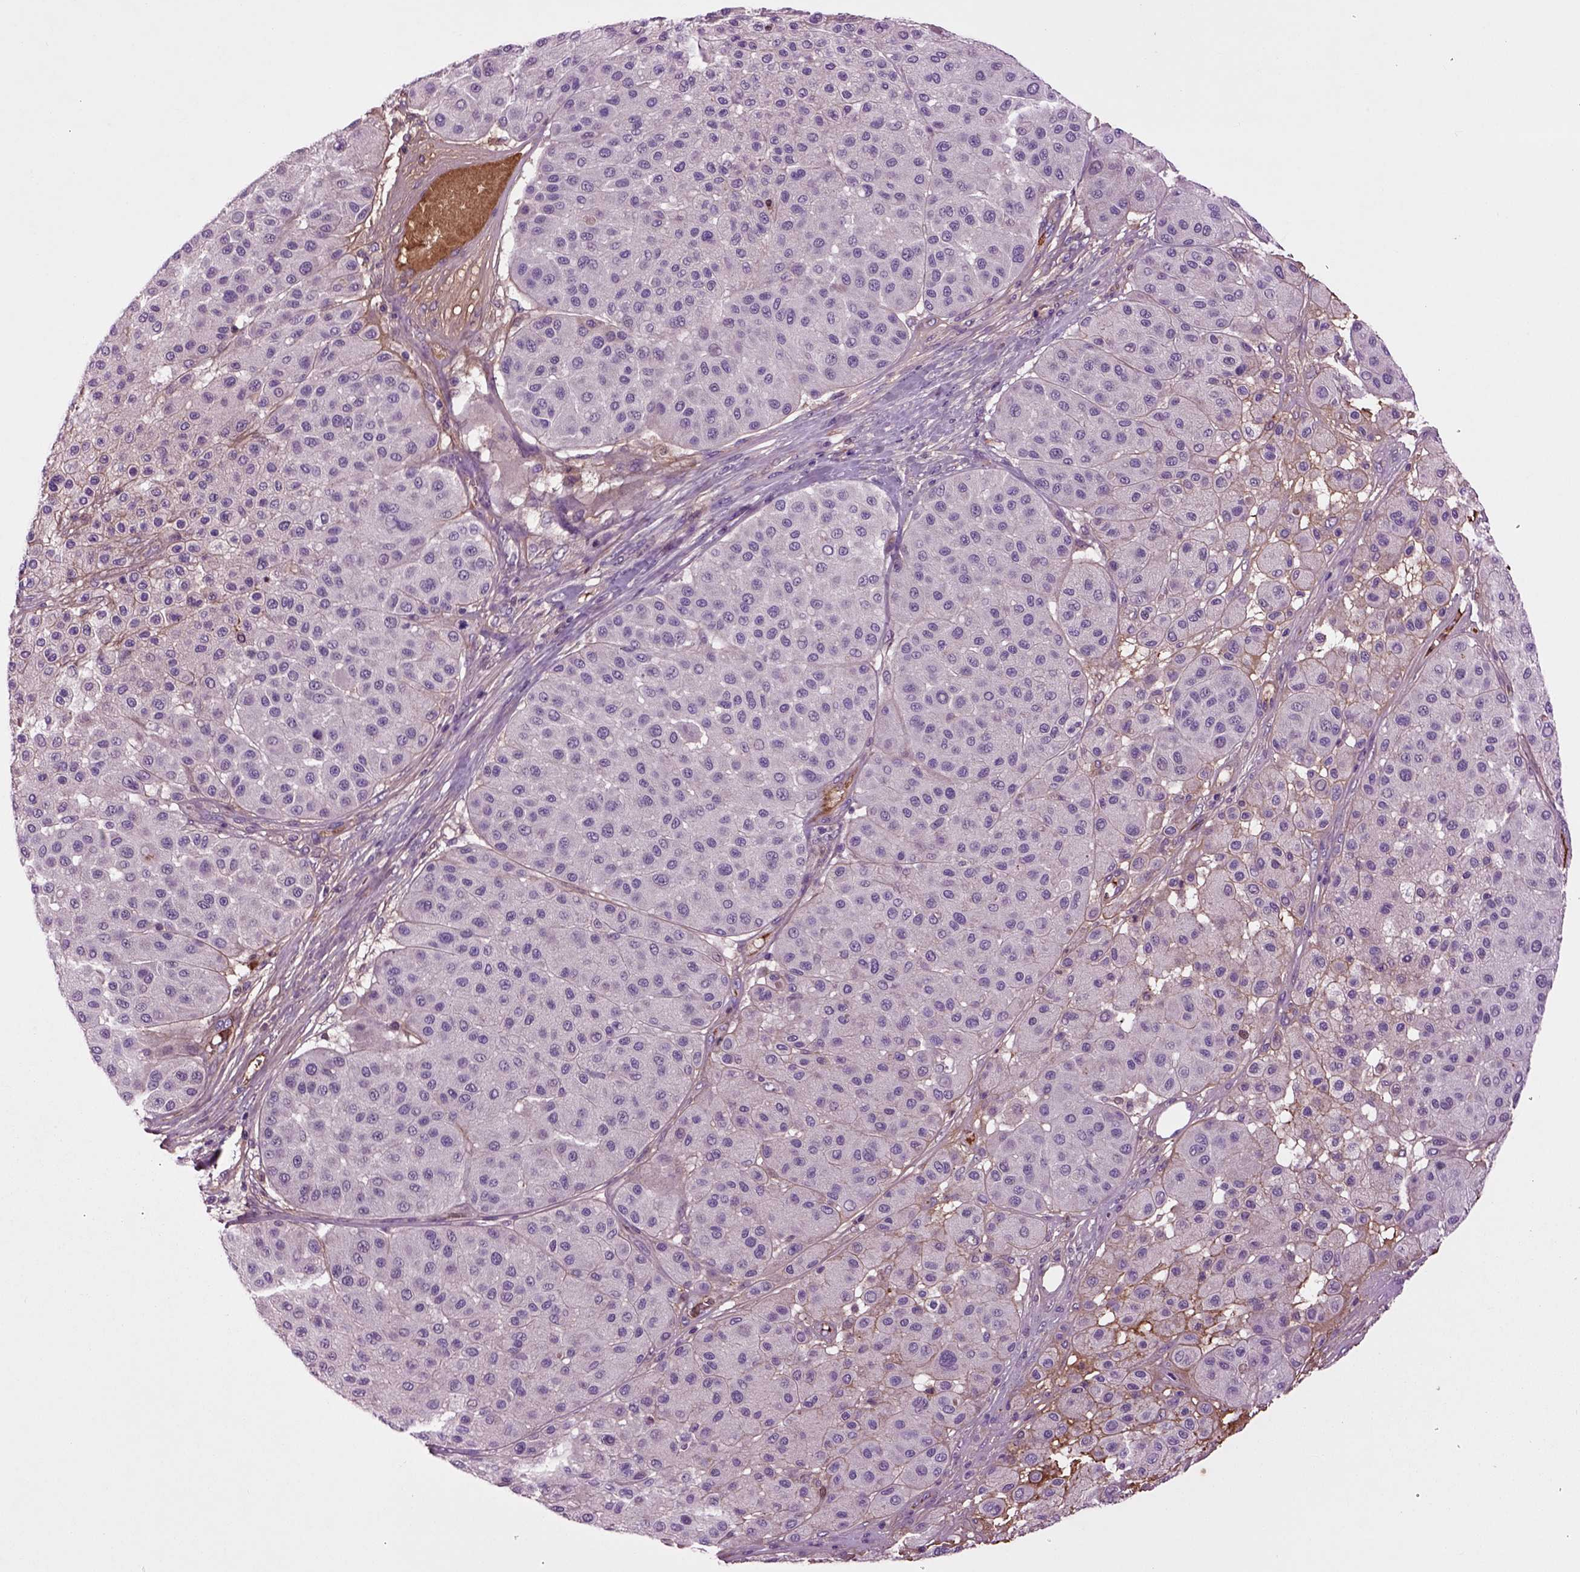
{"staining": {"intensity": "negative", "quantity": "none", "location": "none"}, "tissue": "melanoma", "cell_type": "Tumor cells", "image_type": "cancer", "snomed": [{"axis": "morphology", "description": "Malignant melanoma, Metastatic site"}, {"axis": "topography", "description": "Smooth muscle"}], "caption": "Human malignant melanoma (metastatic site) stained for a protein using immunohistochemistry (IHC) demonstrates no positivity in tumor cells.", "gene": "SPON1", "patient": {"sex": "male", "age": 41}}